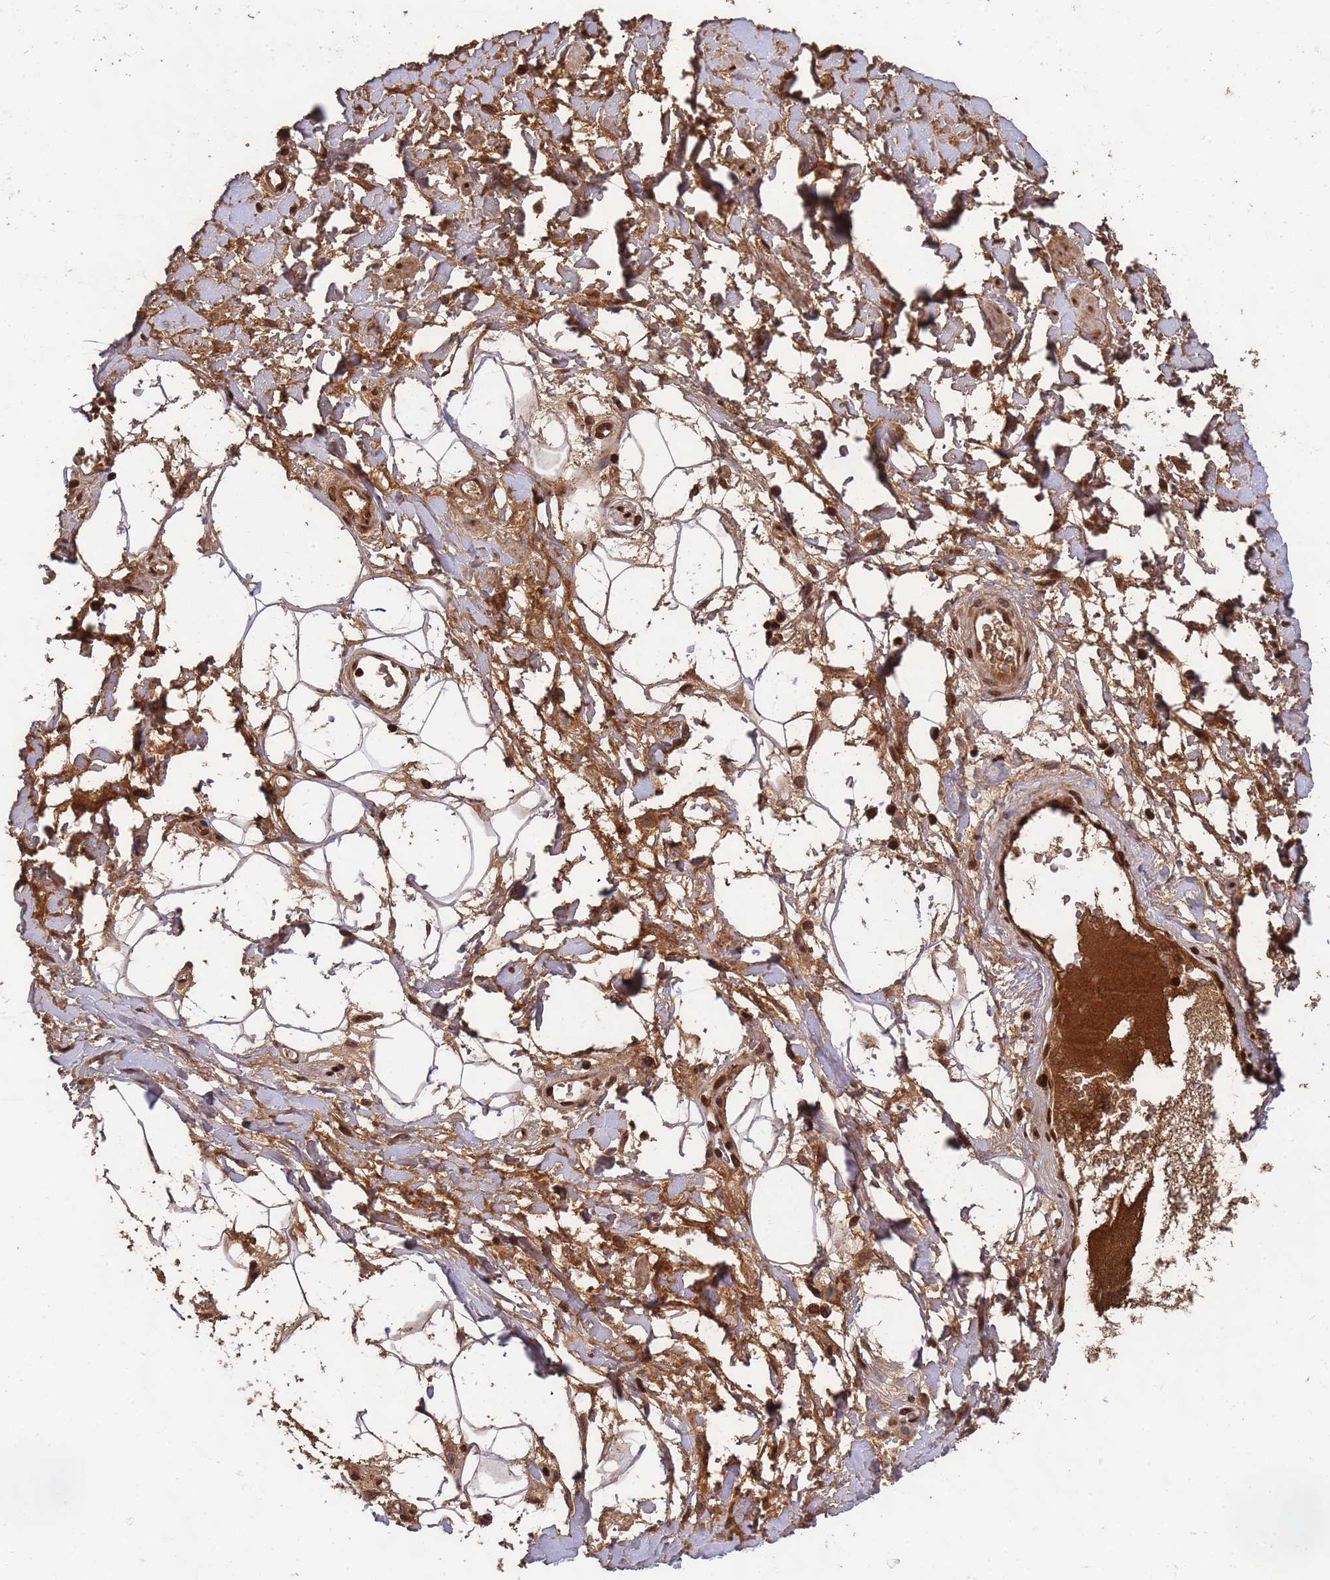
{"staining": {"intensity": "moderate", "quantity": ">75%", "location": "cytoplasmic/membranous"}, "tissue": "adipose tissue", "cell_type": "Adipocytes", "image_type": "normal", "snomed": [{"axis": "morphology", "description": "Normal tissue, NOS"}, {"axis": "morphology", "description": "Adenocarcinoma, NOS"}, {"axis": "topography", "description": "Rectum"}, {"axis": "topography", "description": "Vagina"}, {"axis": "topography", "description": "Peripheral nerve tissue"}], "caption": "Immunohistochemical staining of unremarkable adipose tissue displays >75% levels of moderate cytoplasmic/membranous protein positivity in about >75% of adipocytes.", "gene": "CCDC184", "patient": {"sex": "female", "age": 71}}